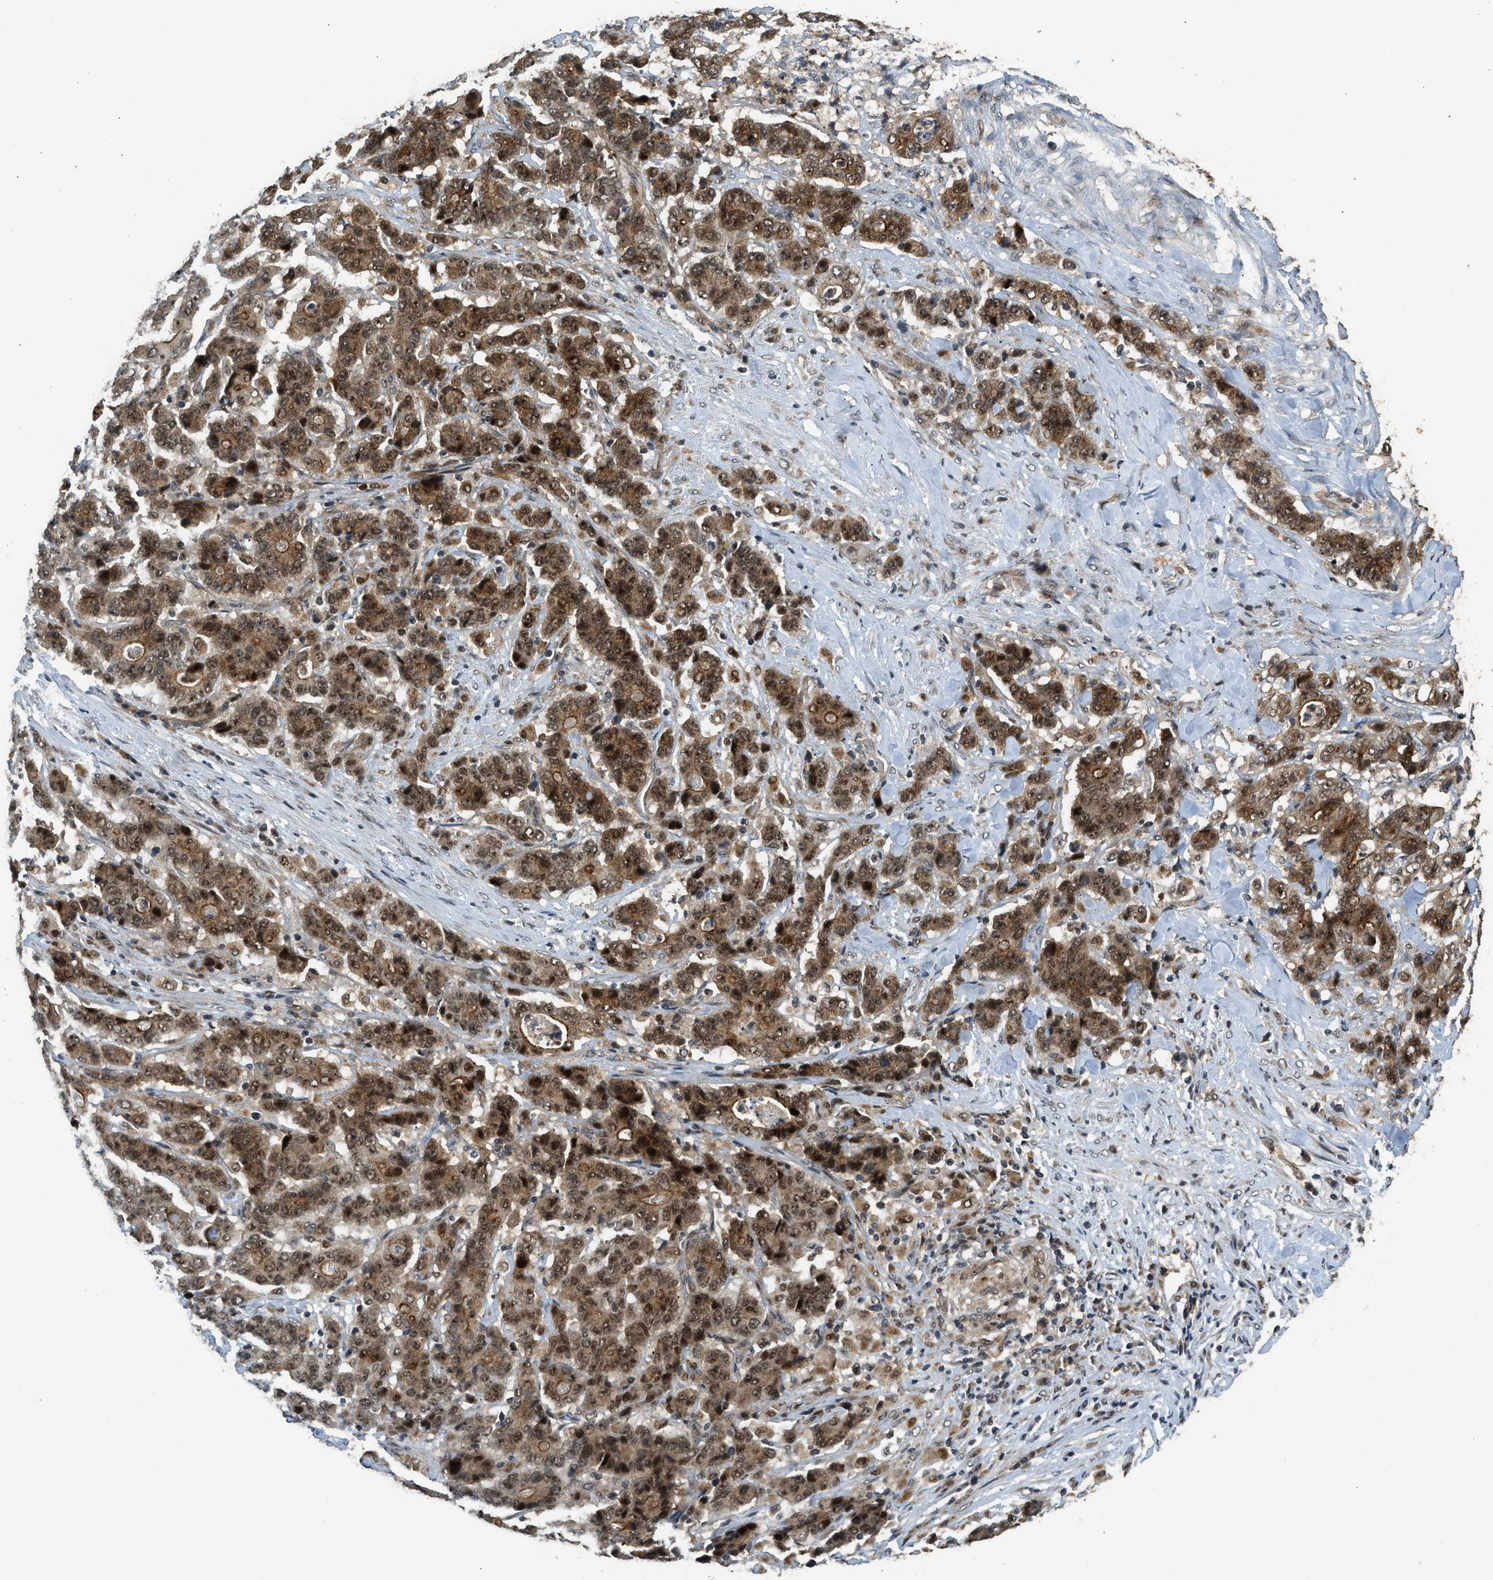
{"staining": {"intensity": "moderate", "quantity": ">75%", "location": "cytoplasmic/membranous,nuclear"}, "tissue": "stomach cancer", "cell_type": "Tumor cells", "image_type": "cancer", "snomed": [{"axis": "morphology", "description": "Adenocarcinoma, NOS"}, {"axis": "topography", "description": "Stomach"}], "caption": "A histopathology image of human stomach cancer stained for a protein exhibits moderate cytoplasmic/membranous and nuclear brown staining in tumor cells.", "gene": "GET1", "patient": {"sex": "female", "age": 73}}